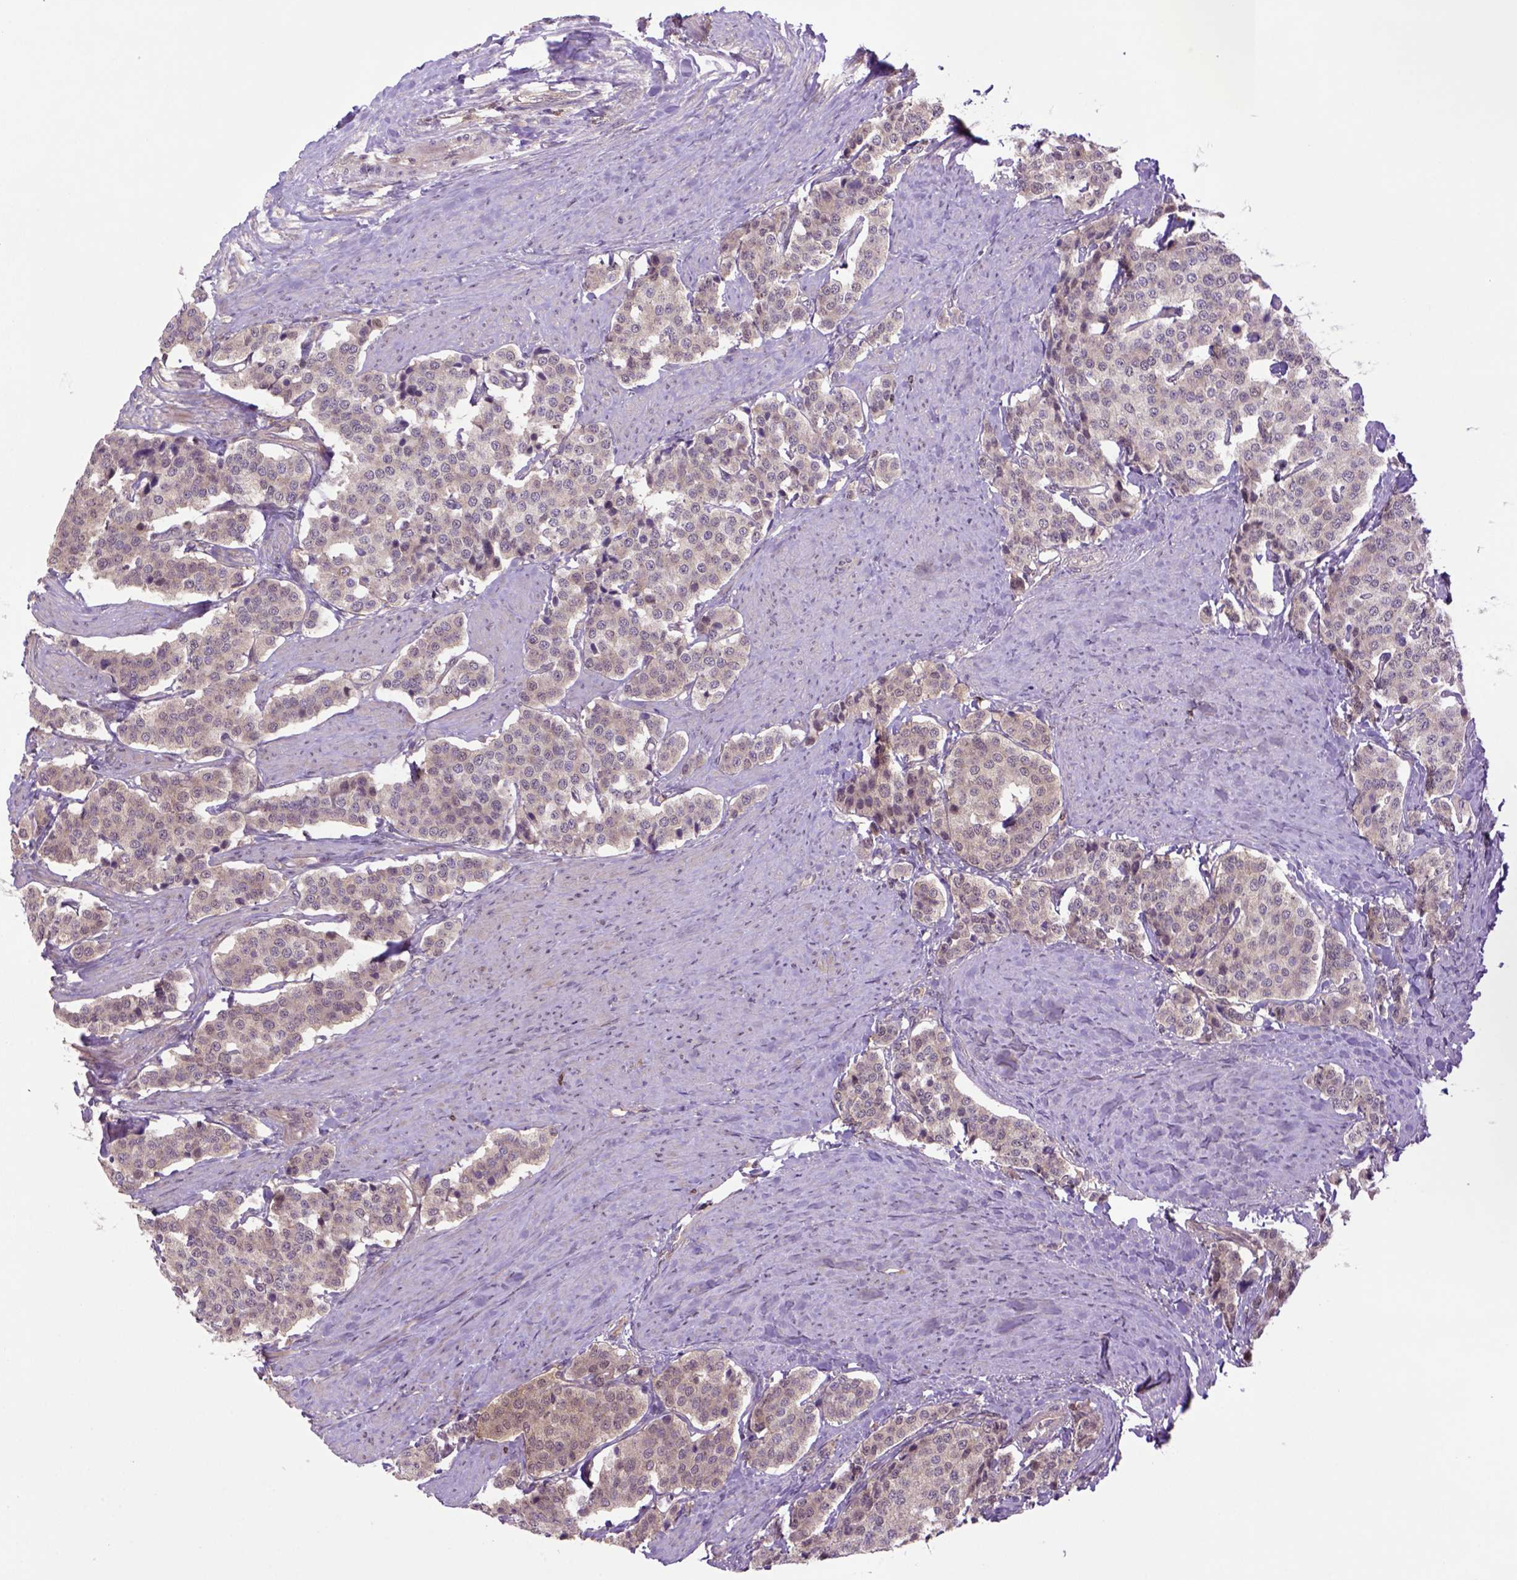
{"staining": {"intensity": "weak", "quantity": "25%-75%", "location": "cytoplasmic/membranous"}, "tissue": "carcinoid", "cell_type": "Tumor cells", "image_type": "cancer", "snomed": [{"axis": "morphology", "description": "Carcinoid, malignant, NOS"}, {"axis": "topography", "description": "Small intestine"}], "caption": "Immunohistochemical staining of human malignant carcinoid displays weak cytoplasmic/membranous protein positivity in approximately 25%-75% of tumor cells.", "gene": "HSPBP1", "patient": {"sex": "female", "age": 58}}